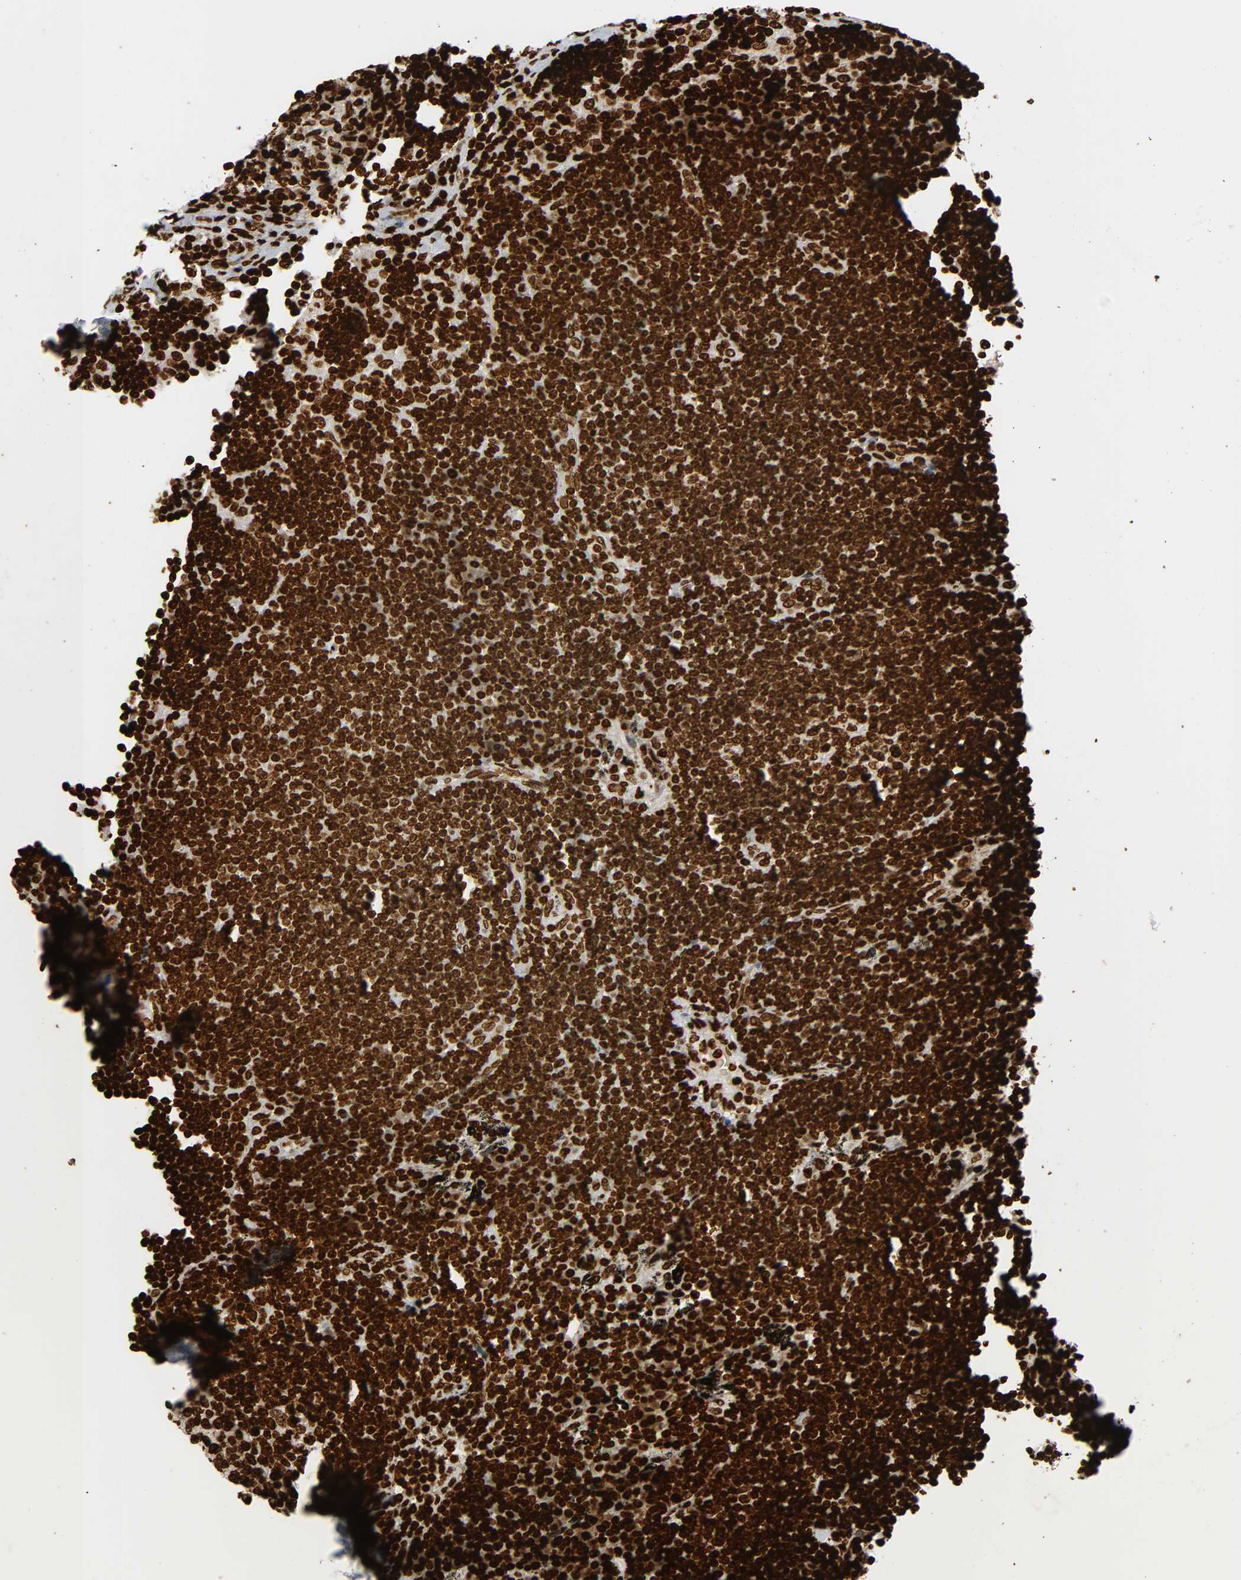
{"staining": {"intensity": "strong", "quantity": ">75%", "location": "nuclear"}, "tissue": "lymph node", "cell_type": "Germinal center cells", "image_type": "normal", "snomed": [{"axis": "morphology", "description": "Normal tissue, NOS"}, {"axis": "morphology", "description": "Squamous cell carcinoma, metastatic, NOS"}, {"axis": "topography", "description": "Lymph node"}], "caption": "Unremarkable lymph node was stained to show a protein in brown. There is high levels of strong nuclear expression in about >75% of germinal center cells.", "gene": "RXRA", "patient": {"sex": "female", "age": 53}}